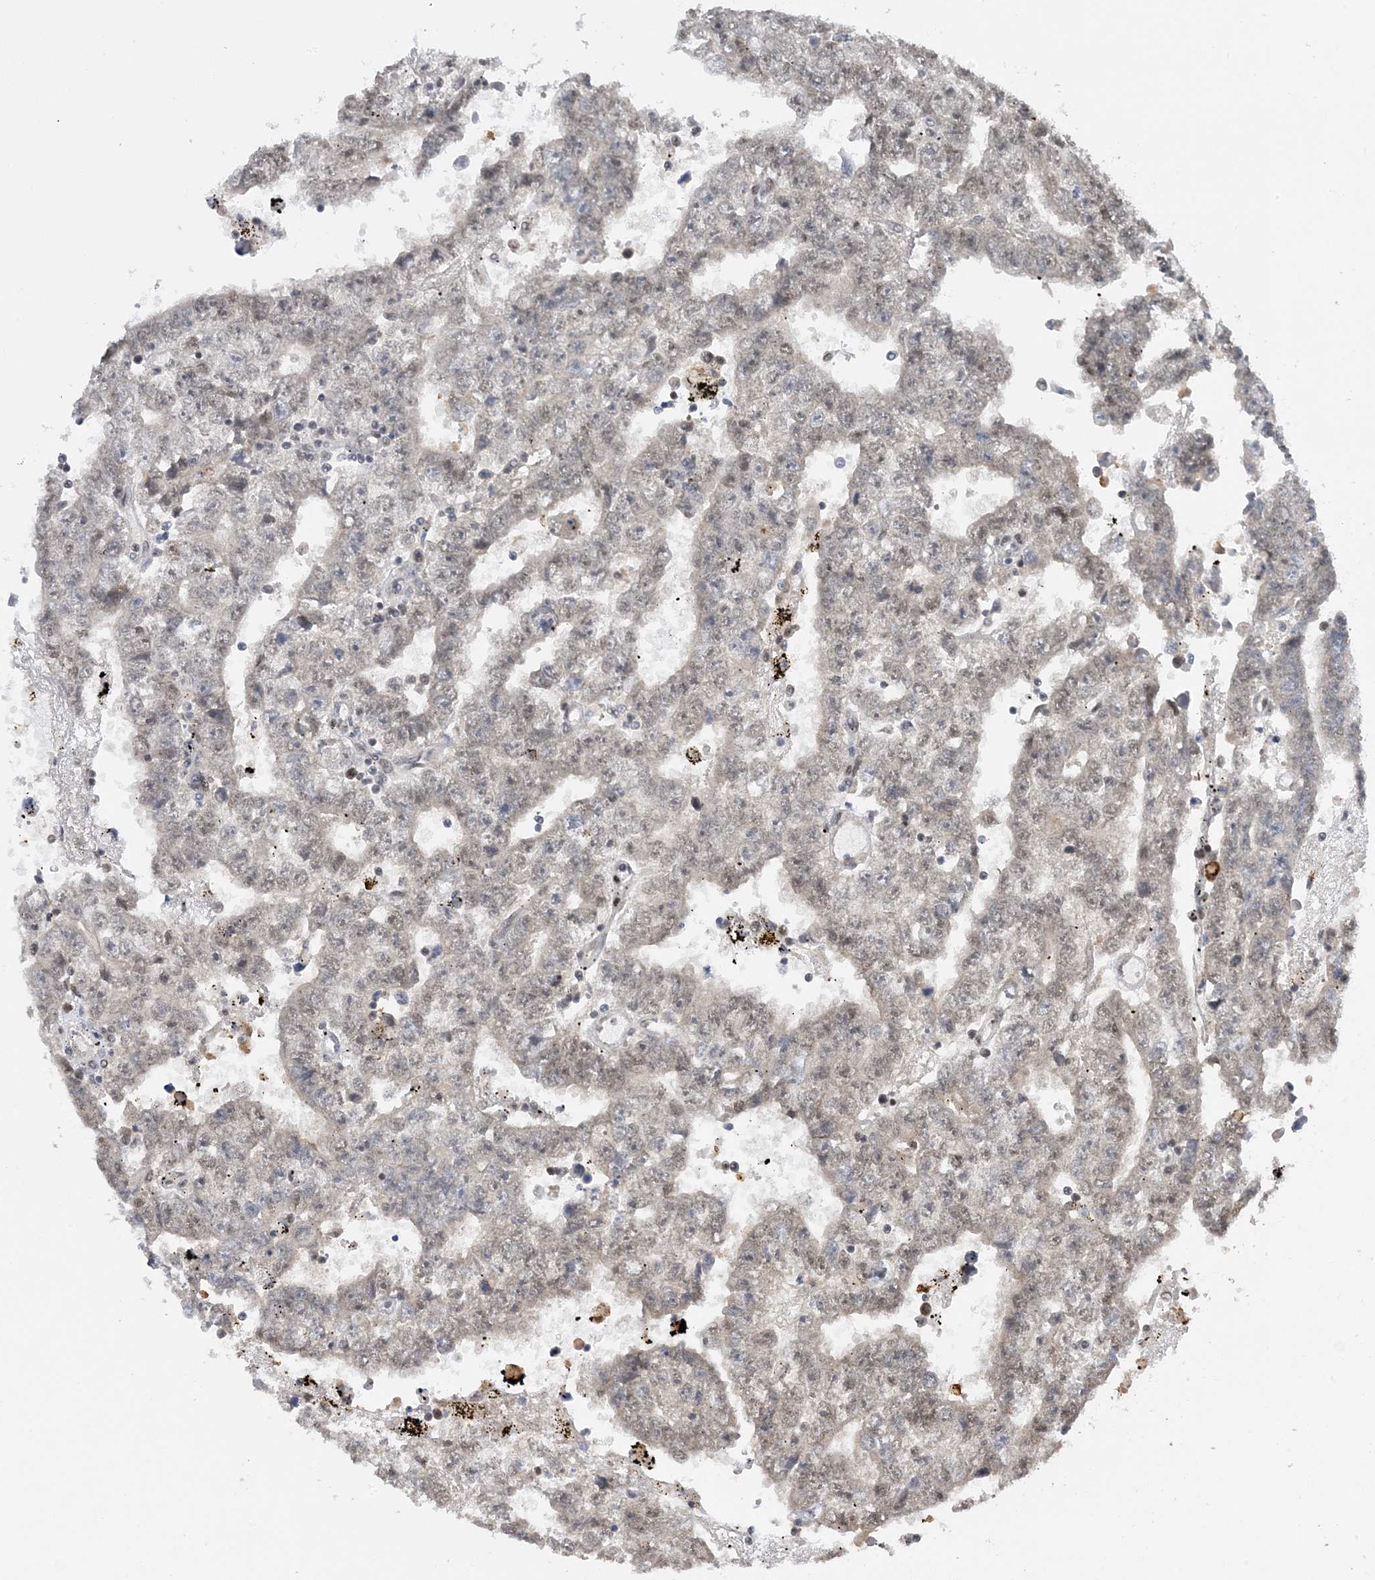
{"staining": {"intensity": "weak", "quantity": "25%-75%", "location": "nuclear"}, "tissue": "testis cancer", "cell_type": "Tumor cells", "image_type": "cancer", "snomed": [{"axis": "morphology", "description": "Carcinoma, Embryonal, NOS"}, {"axis": "topography", "description": "Testis"}], "caption": "Testis cancer (embryonal carcinoma) stained with a brown dye displays weak nuclear positive positivity in approximately 25%-75% of tumor cells.", "gene": "ACYP2", "patient": {"sex": "male", "age": 25}}